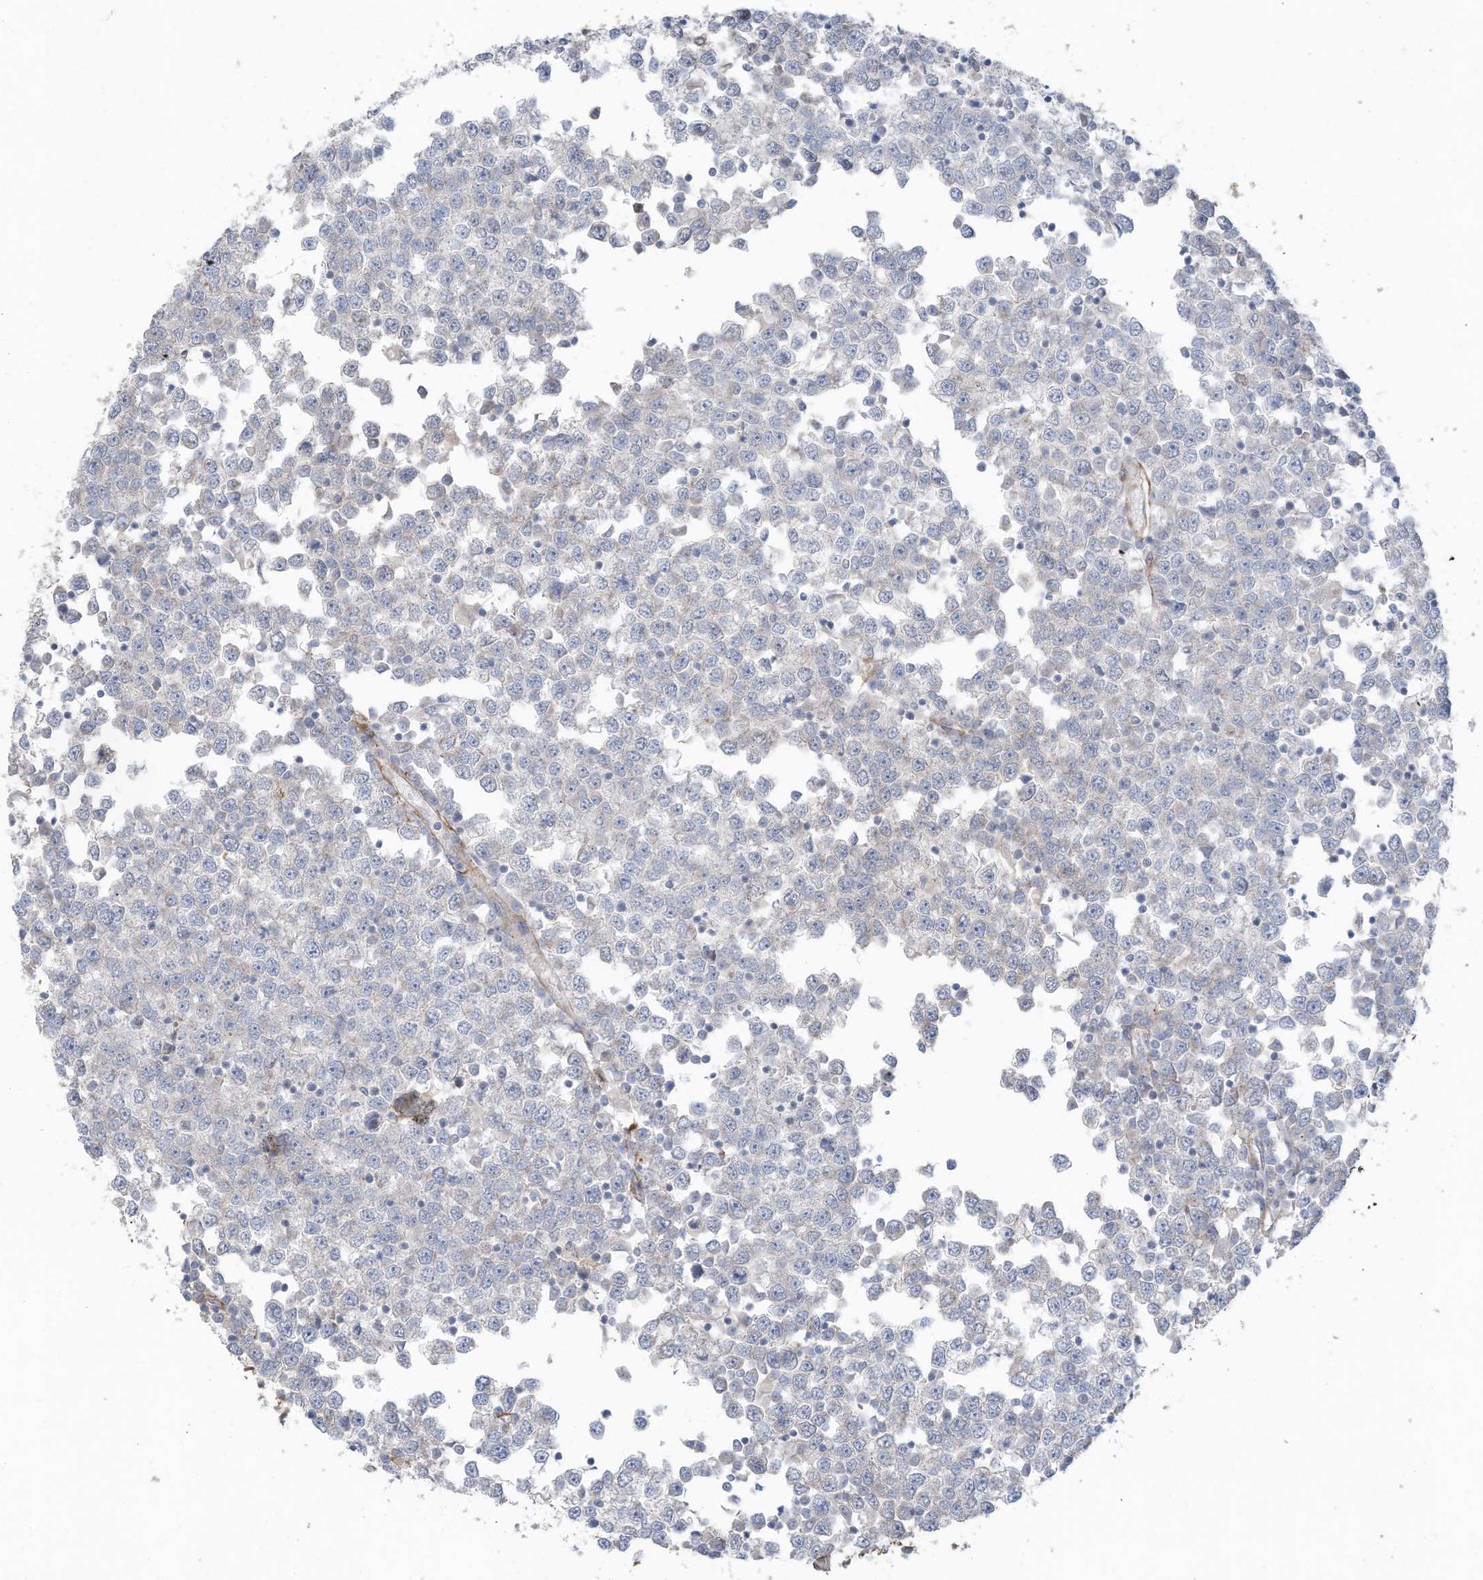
{"staining": {"intensity": "negative", "quantity": "none", "location": "none"}, "tissue": "testis cancer", "cell_type": "Tumor cells", "image_type": "cancer", "snomed": [{"axis": "morphology", "description": "Seminoma, NOS"}, {"axis": "topography", "description": "Testis"}], "caption": "DAB immunohistochemical staining of human testis seminoma demonstrates no significant positivity in tumor cells.", "gene": "SLC17A7", "patient": {"sex": "male", "age": 65}}